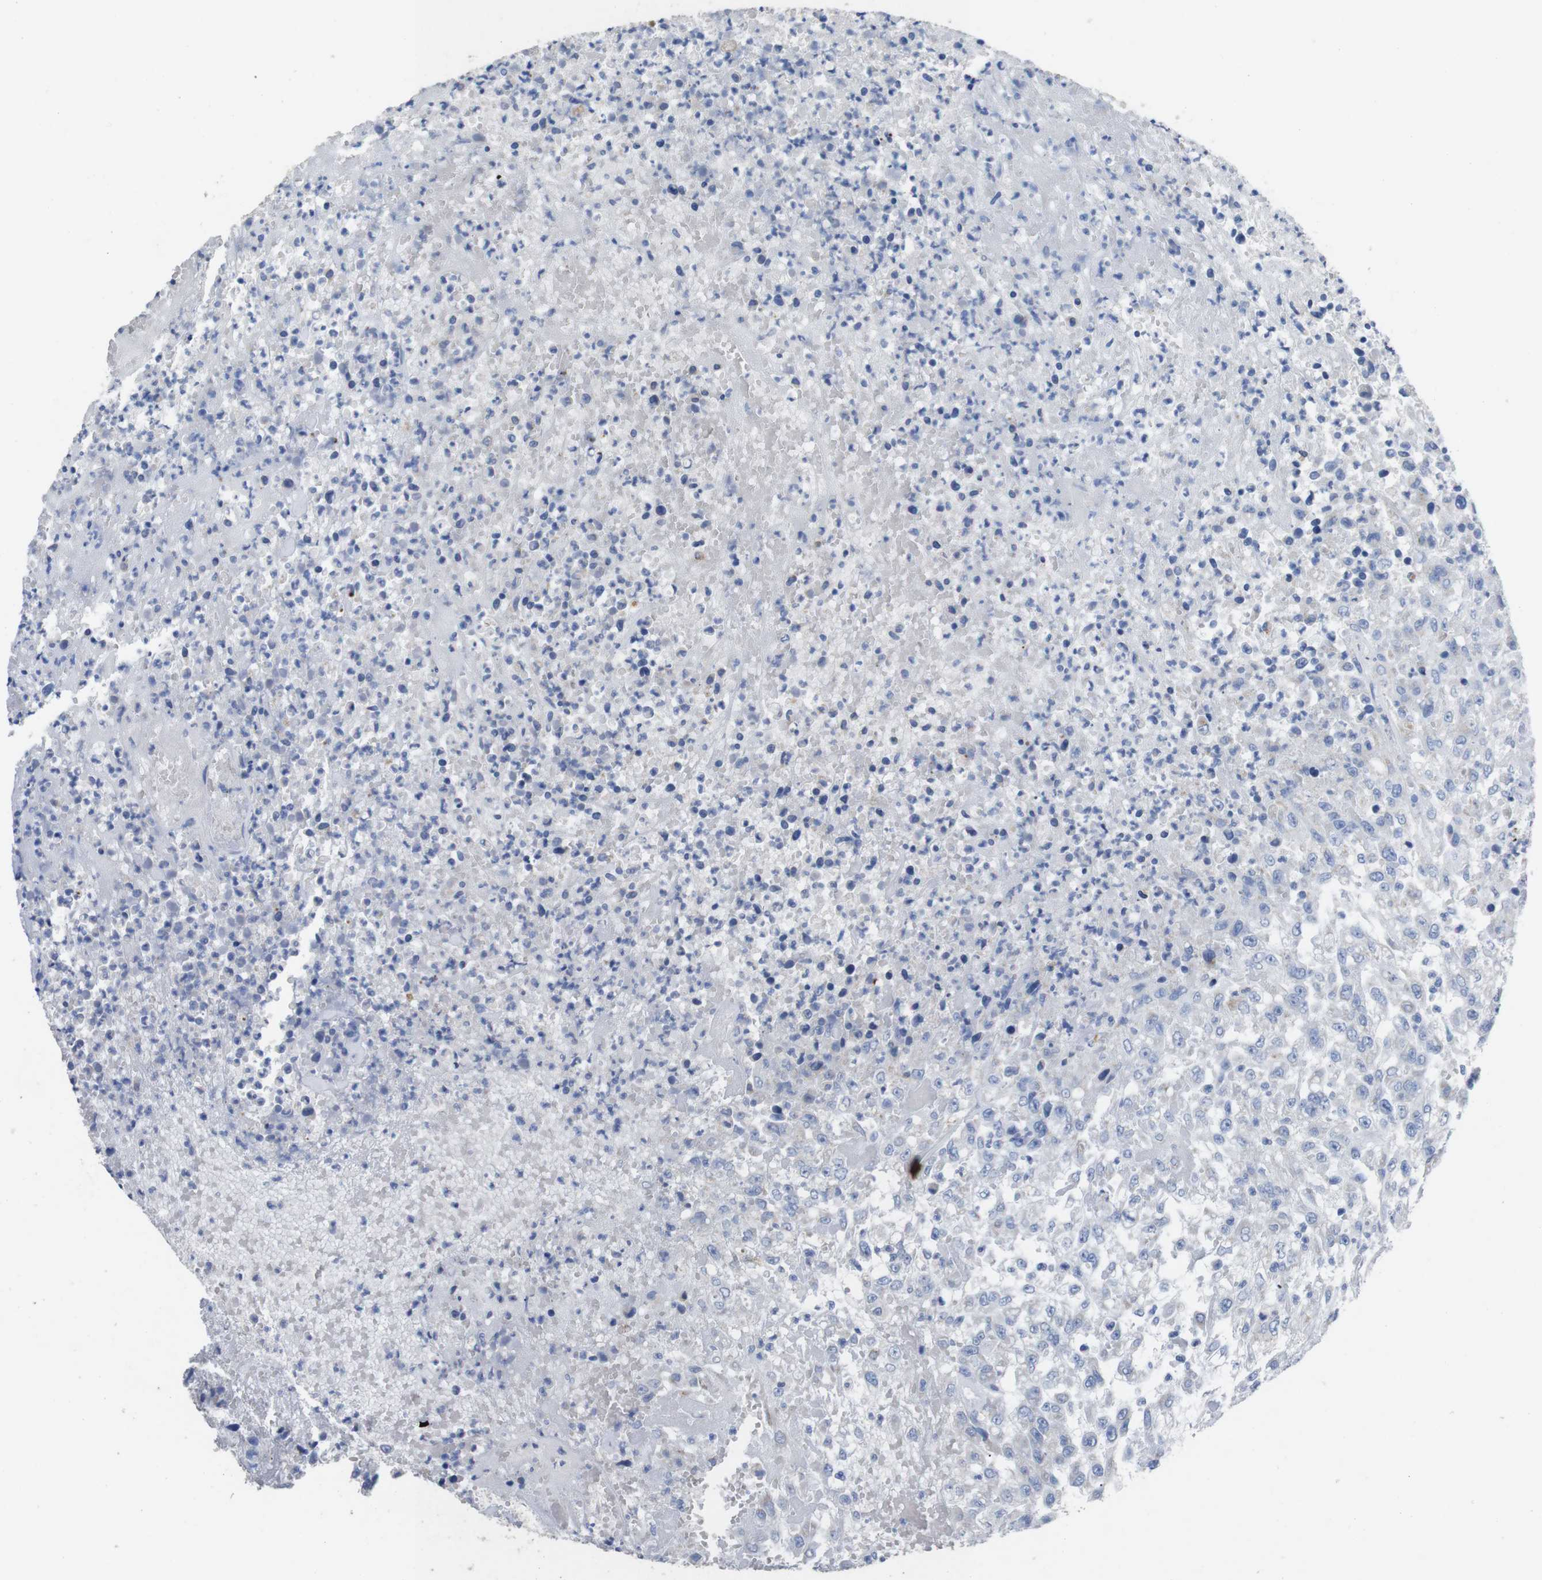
{"staining": {"intensity": "negative", "quantity": "none", "location": "none"}, "tissue": "urothelial cancer", "cell_type": "Tumor cells", "image_type": "cancer", "snomed": [{"axis": "morphology", "description": "Urothelial carcinoma, High grade"}, {"axis": "topography", "description": "Urinary bladder"}], "caption": "A micrograph of urothelial carcinoma (high-grade) stained for a protein demonstrates no brown staining in tumor cells.", "gene": "GJB2", "patient": {"sex": "male", "age": 46}}